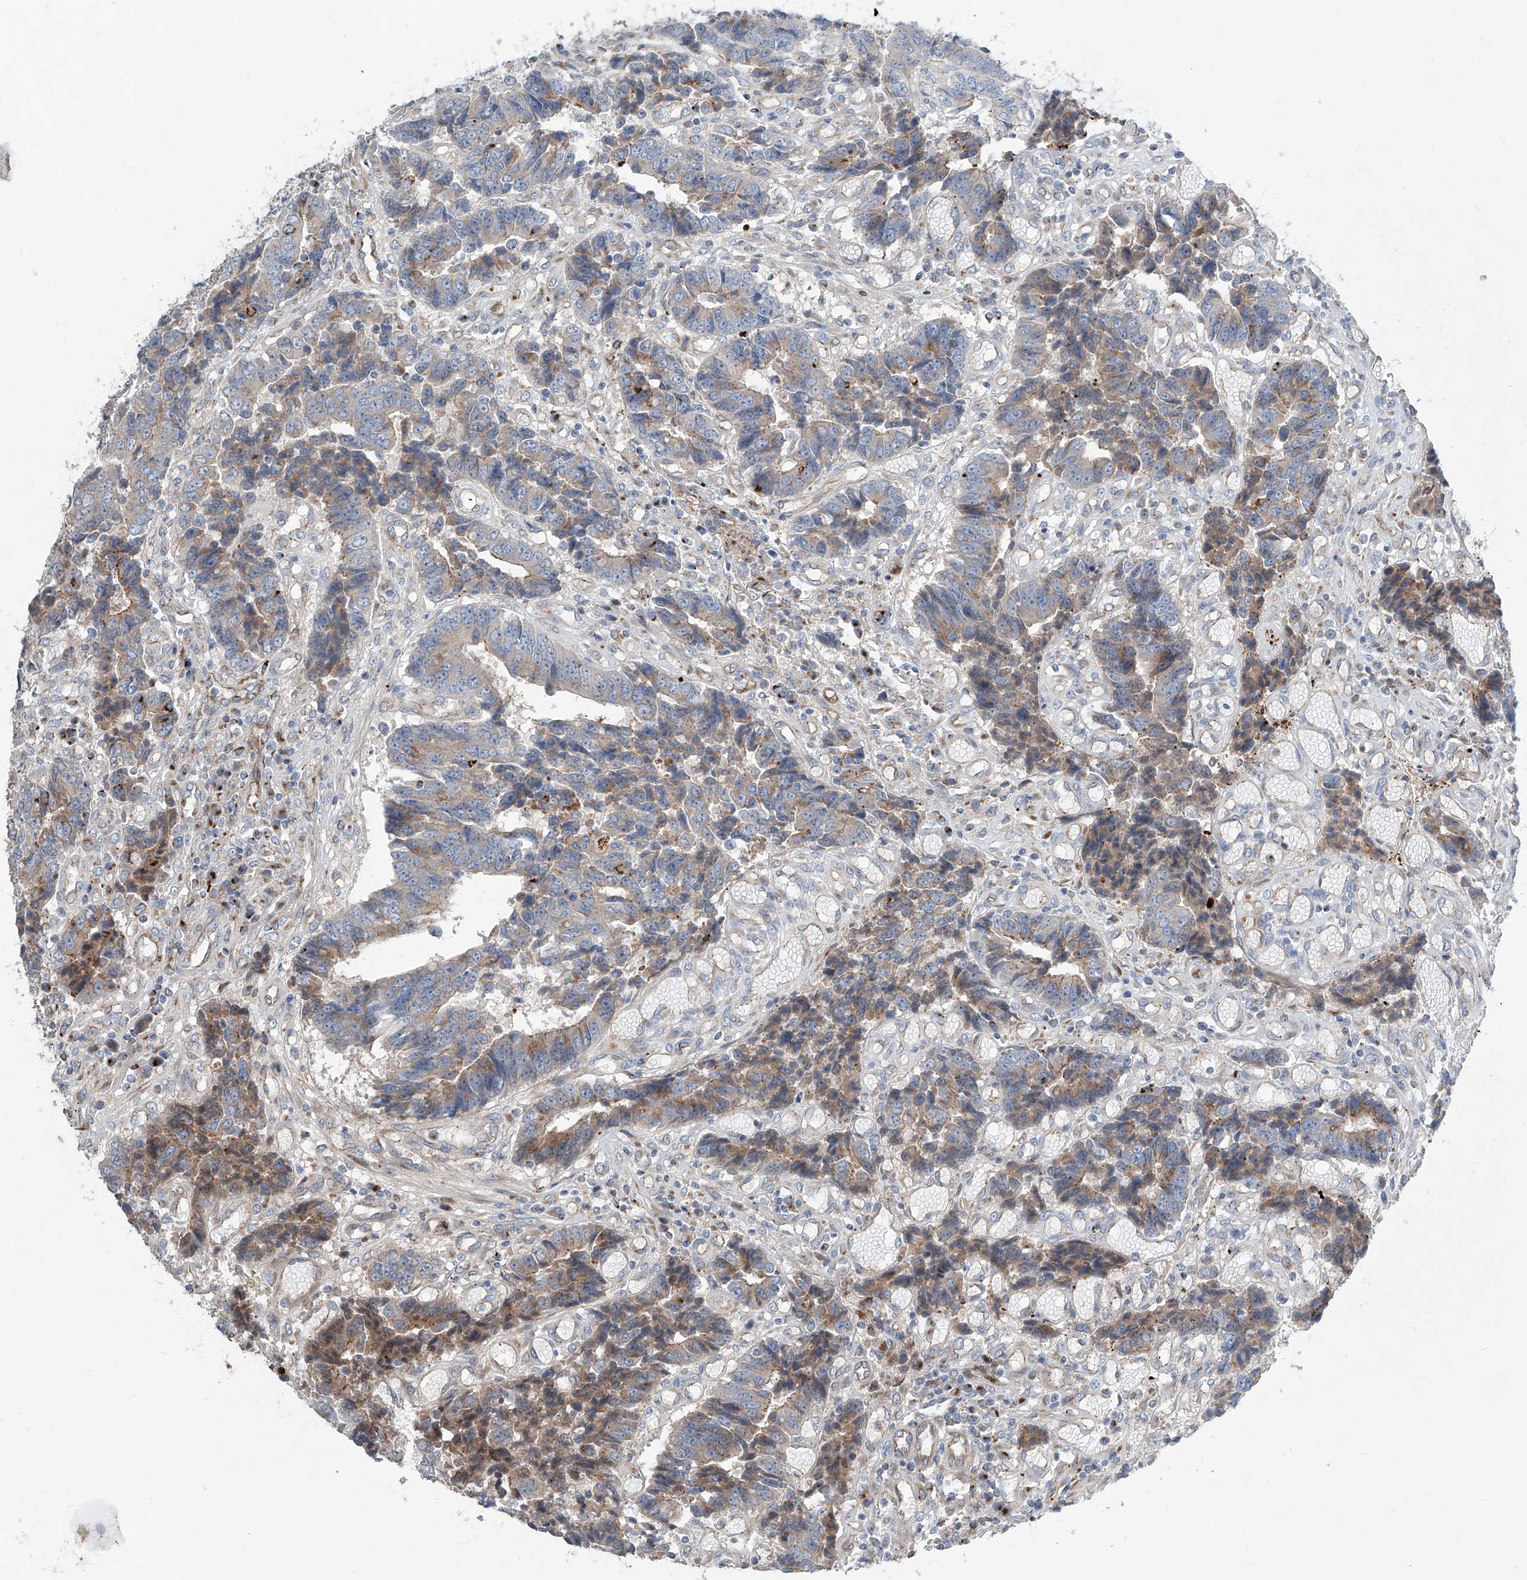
{"staining": {"intensity": "weak", "quantity": "25%-75%", "location": "cytoplasmic/membranous"}, "tissue": "colorectal cancer", "cell_type": "Tumor cells", "image_type": "cancer", "snomed": [{"axis": "morphology", "description": "Adenocarcinoma, NOS"}, {"axis": "topography", "description": "Rectum"}], "caption": "Human adenocarcinoma (colorectal) stained with a protein marker shows weak staining in tumor cells.", "gene": "CDH5", "patient": {"sex": "male", "age": 84}}